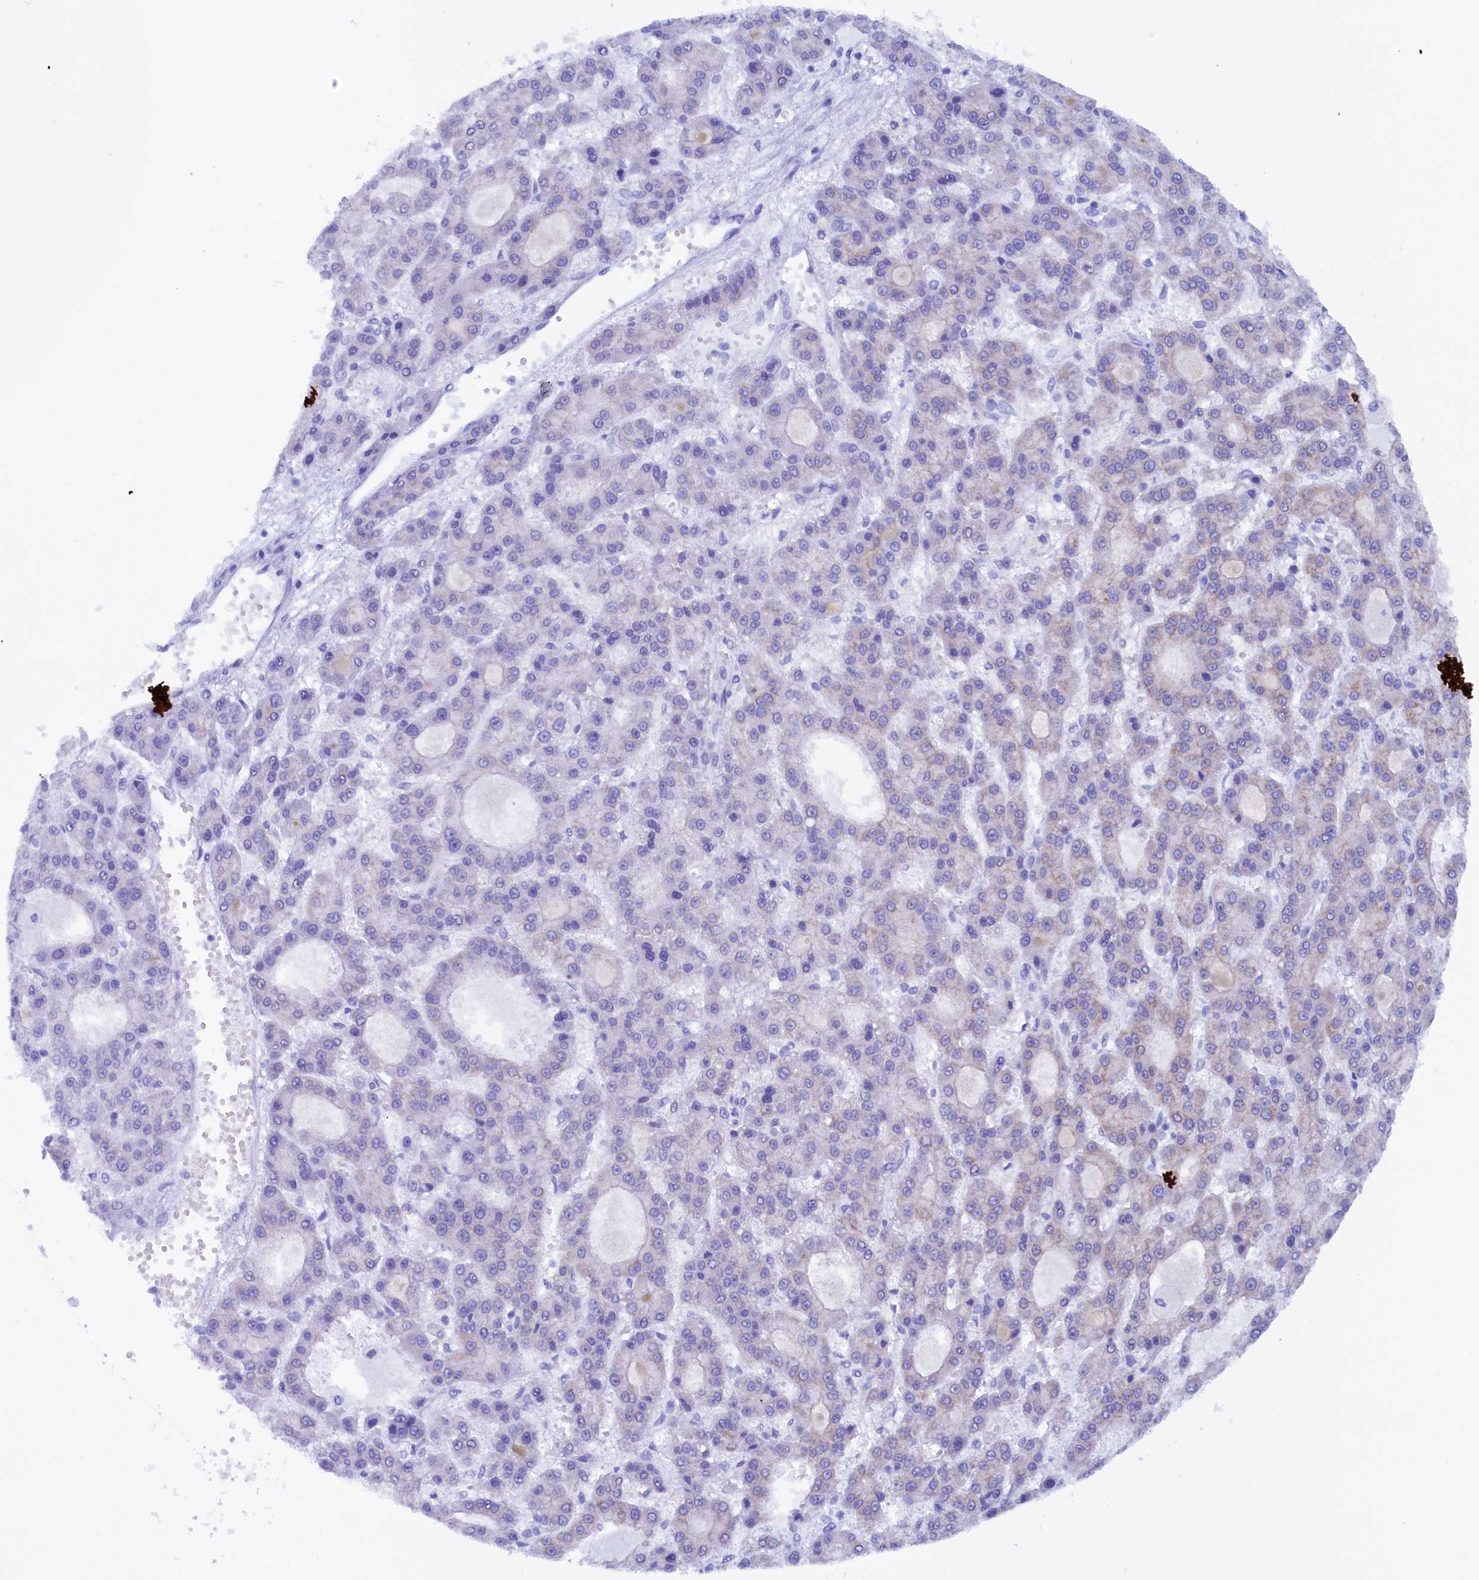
{"staining": {"intensity": "negative", "quantity": "none", "location": "none"}, "tissue": "liver cancer", "cell_type": "Tumor cells", "image_type": "cancer", "snomed": [{"axis": "morphology", "description": "Carcinoma, Hepatocellular, NOS"}, {"axis": "topography", "description": "Liver"}], "caption": "The immunohistochemistry histopathology image has no significant staining in tumor cells of liver cancer tissue.", "gene": "PACSIN3", "patient": {"sex": "male", "age": 70}}